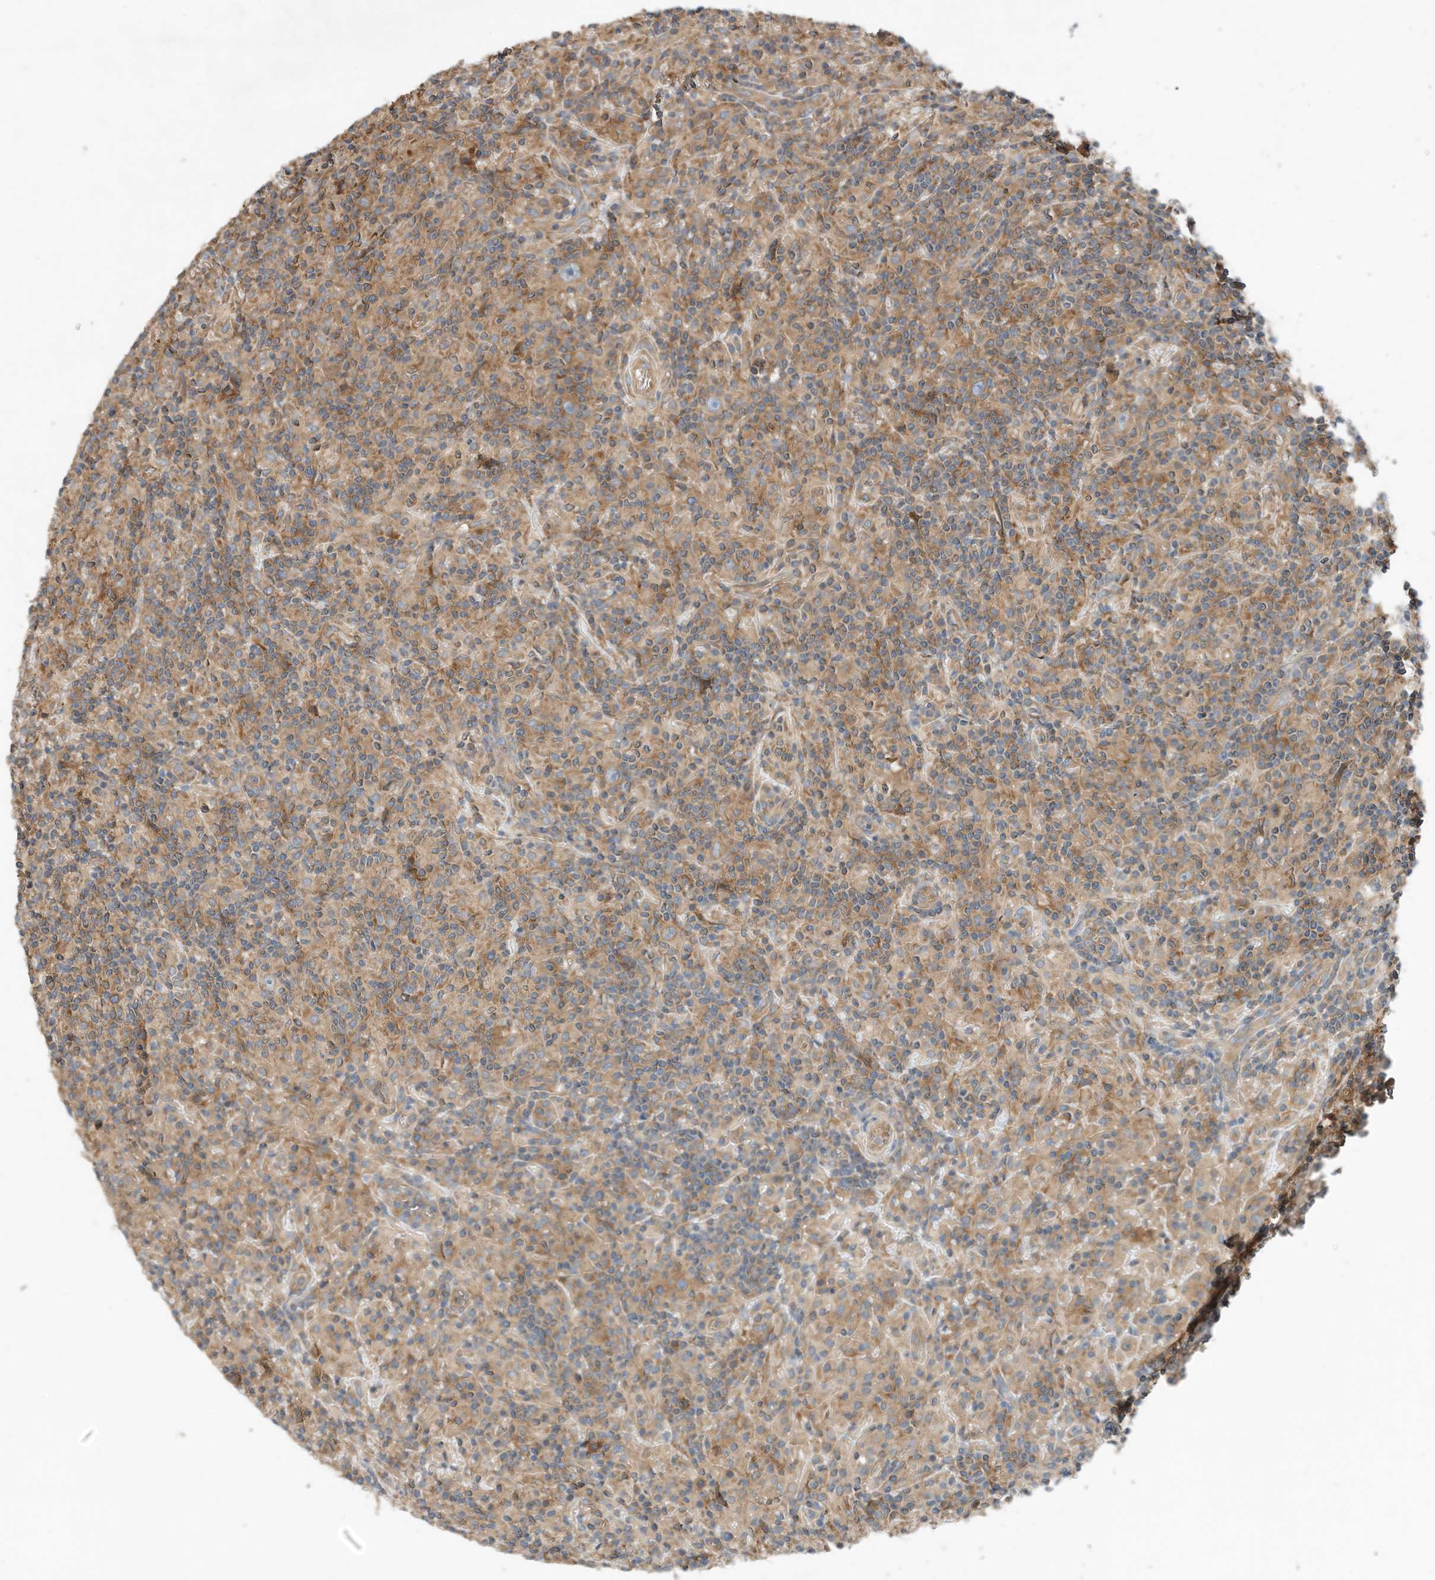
{"staining": {"intensity": "moderate", "quantity": ">75%", "location": "cytoplasmic/membranous"}, "tissue": "lymphoma", "cell_type": "Tumor cells", "image_type": "cancer", "snomed": [{"axis": "morphology", "description": "Hodgkin's disease, NOS"}, {"axis": "topography", "description": "Lymph node"}], "caption": "Hodgkin's disease stained for a protein (brown) demonstrates moderate cytoplasmic/membranous positive expression in about >75% of tumor cells.", "gene": "CPAMD8", "patient": {"sex": "male", "age": 70}}